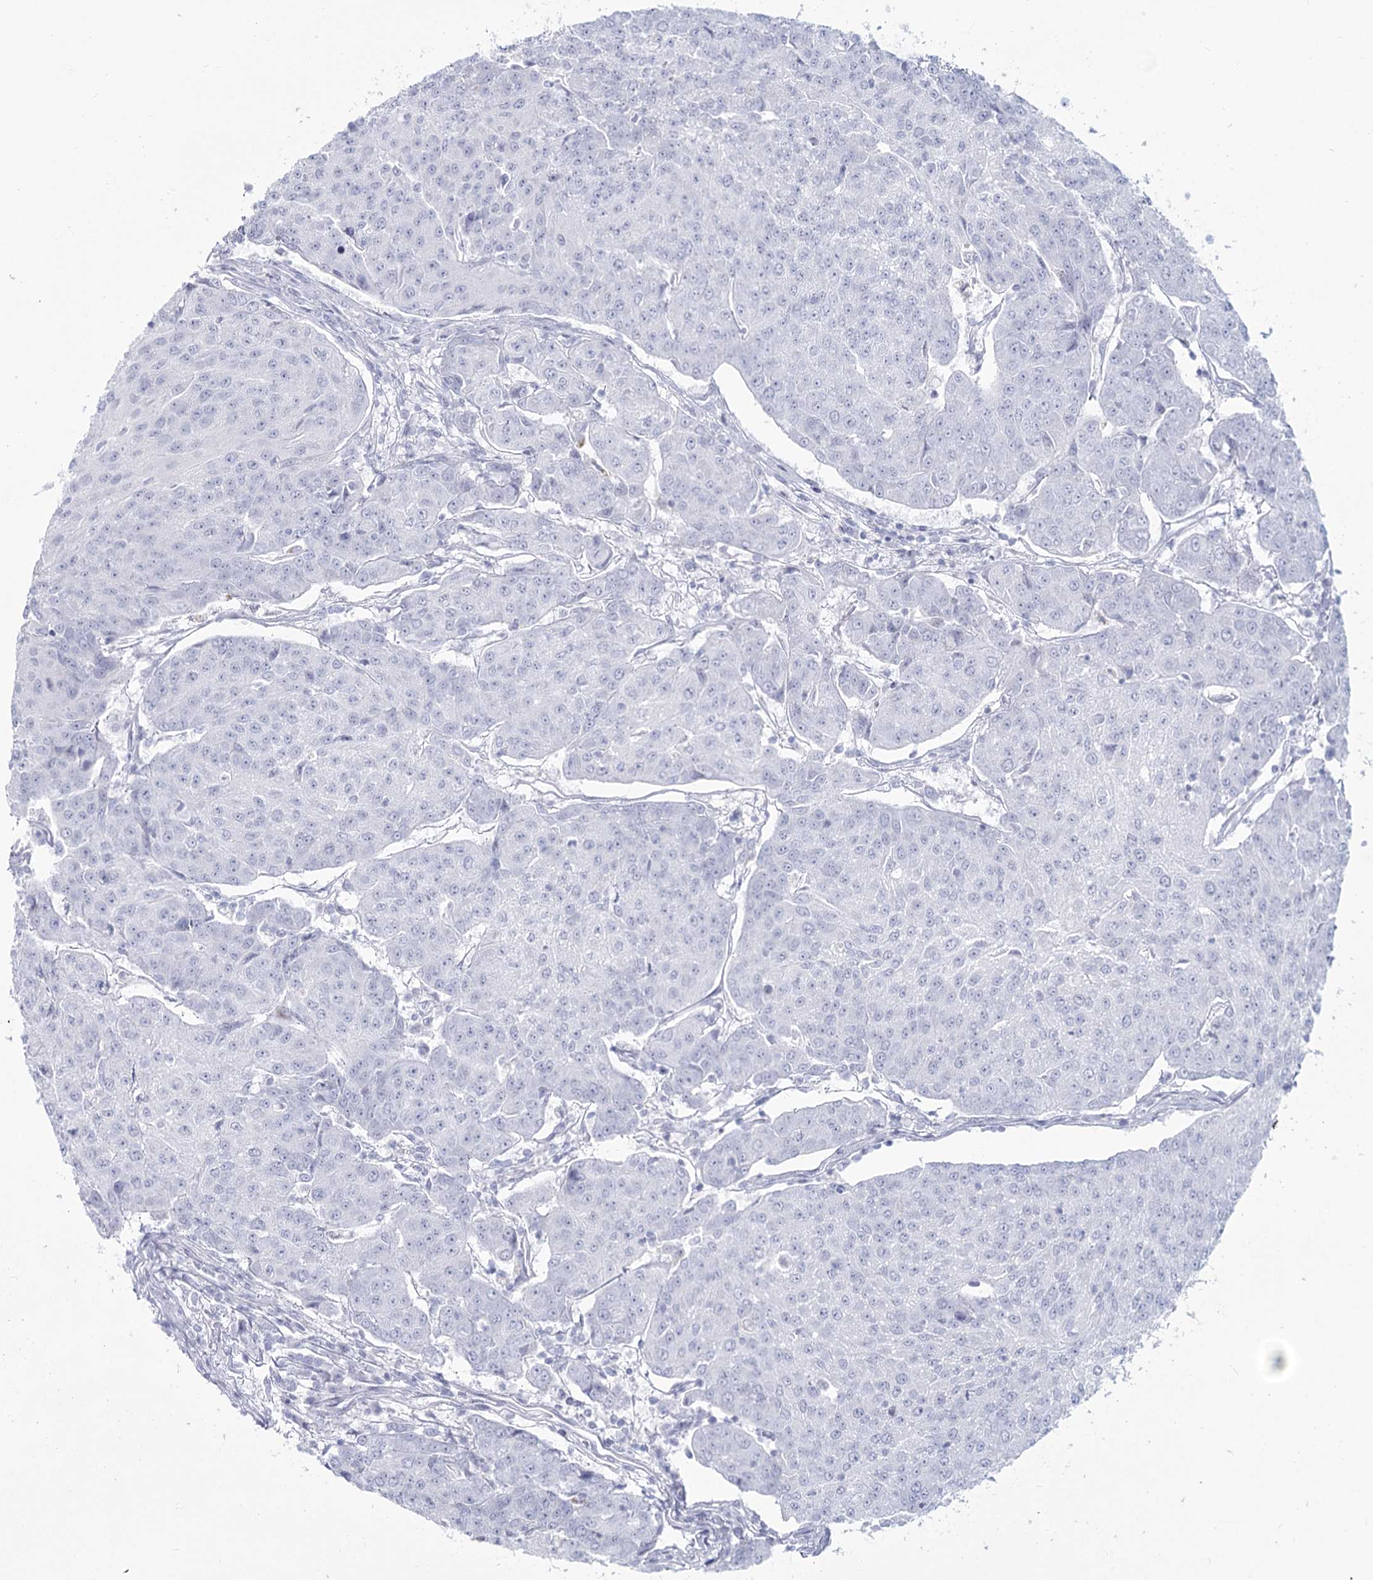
{"staining": {"intensity": "negative", "quantity": "none", "location": "none"}, "tissue": "urothelial cancer", "cell_type": "Tumor cells", "image_type": "cancer", "snomed": [{"axis": "morphology", "description": "Urothelial carcinoma, High grade"}, {"axis": "topography", "description": "Urinary bladder"}], "caption": "An image of urothelial carcinoma (high-grade) stained for a protein demonstrates no brown staining in tumor cells.", "gene": "SLC6A19", "patient": {"sex": "female", "age": 85}}